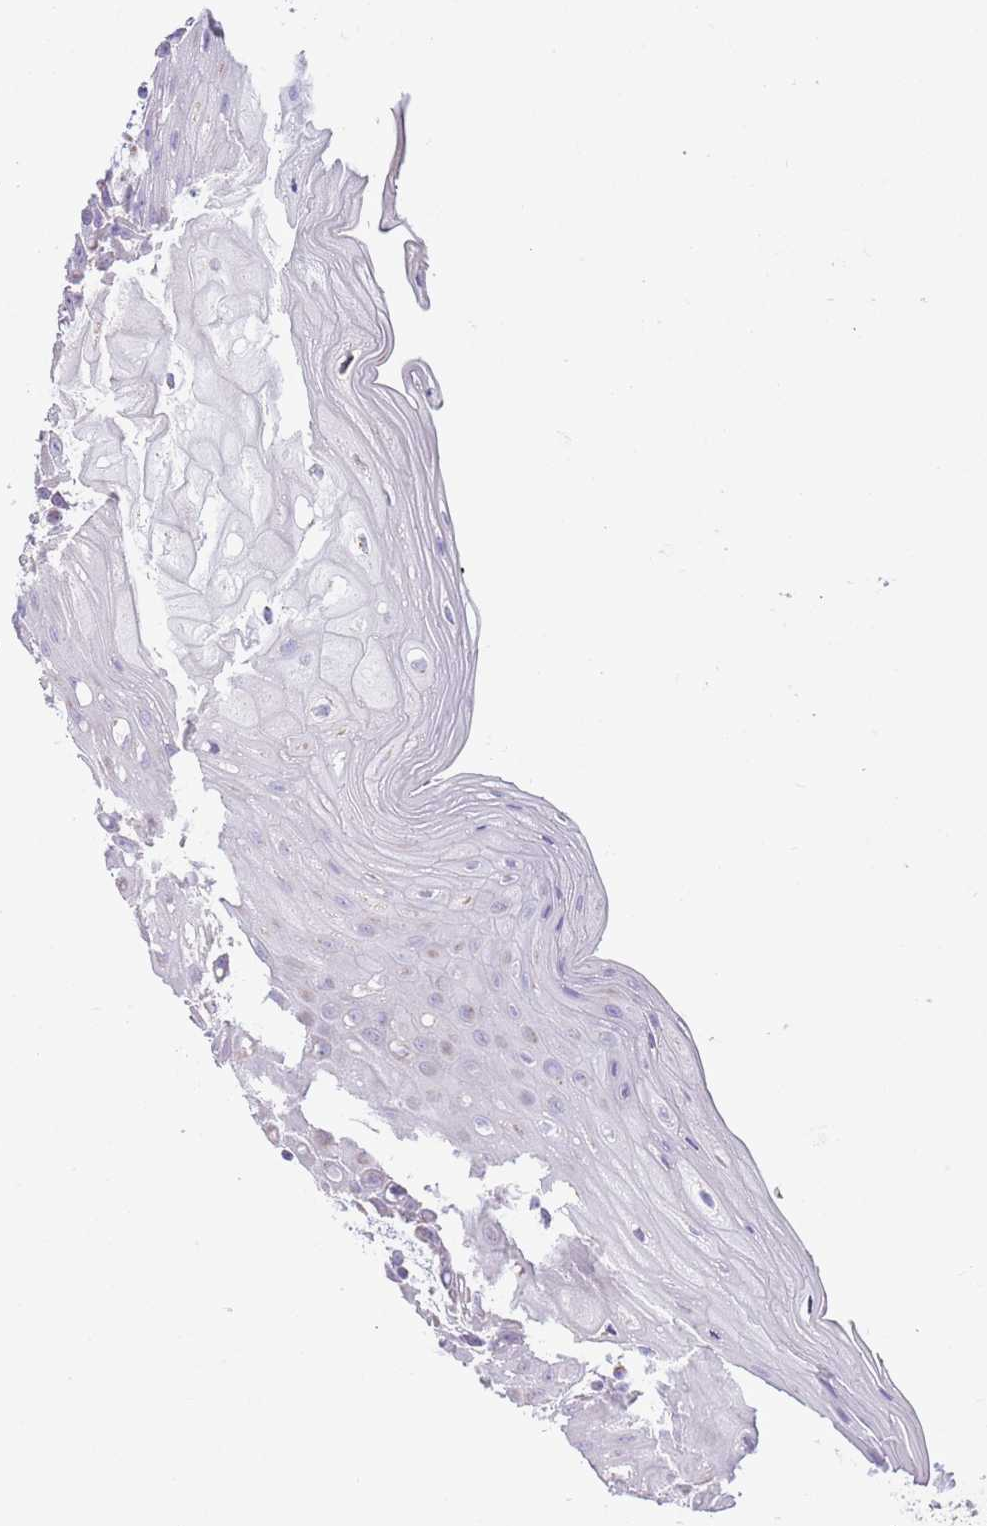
{"staining": {"intensity": "negative", "quantity": "none", "location": "none"}, "tissue": "oral mucosa", "cell_type": "Squamous epithelial cells", "image_type": "normal", "snomed": [{"axis": "morphology", "description": "Normal tissue, NOS"}, {"axis": "topography", "description": "Oral tissue"}, {"axis": "topography", "description": "Tounge, NOS"}], "caption": "Immunohistochemistry (IHC) photomicrograph of unremarkable oral mucosa stained for a protein (brown), which displays no positivity in squamous epithelial cells. (DAB IHC, high magnification).", "gene": "ATP6V1B1", "patient": {"sex": "female", "age": 59}}